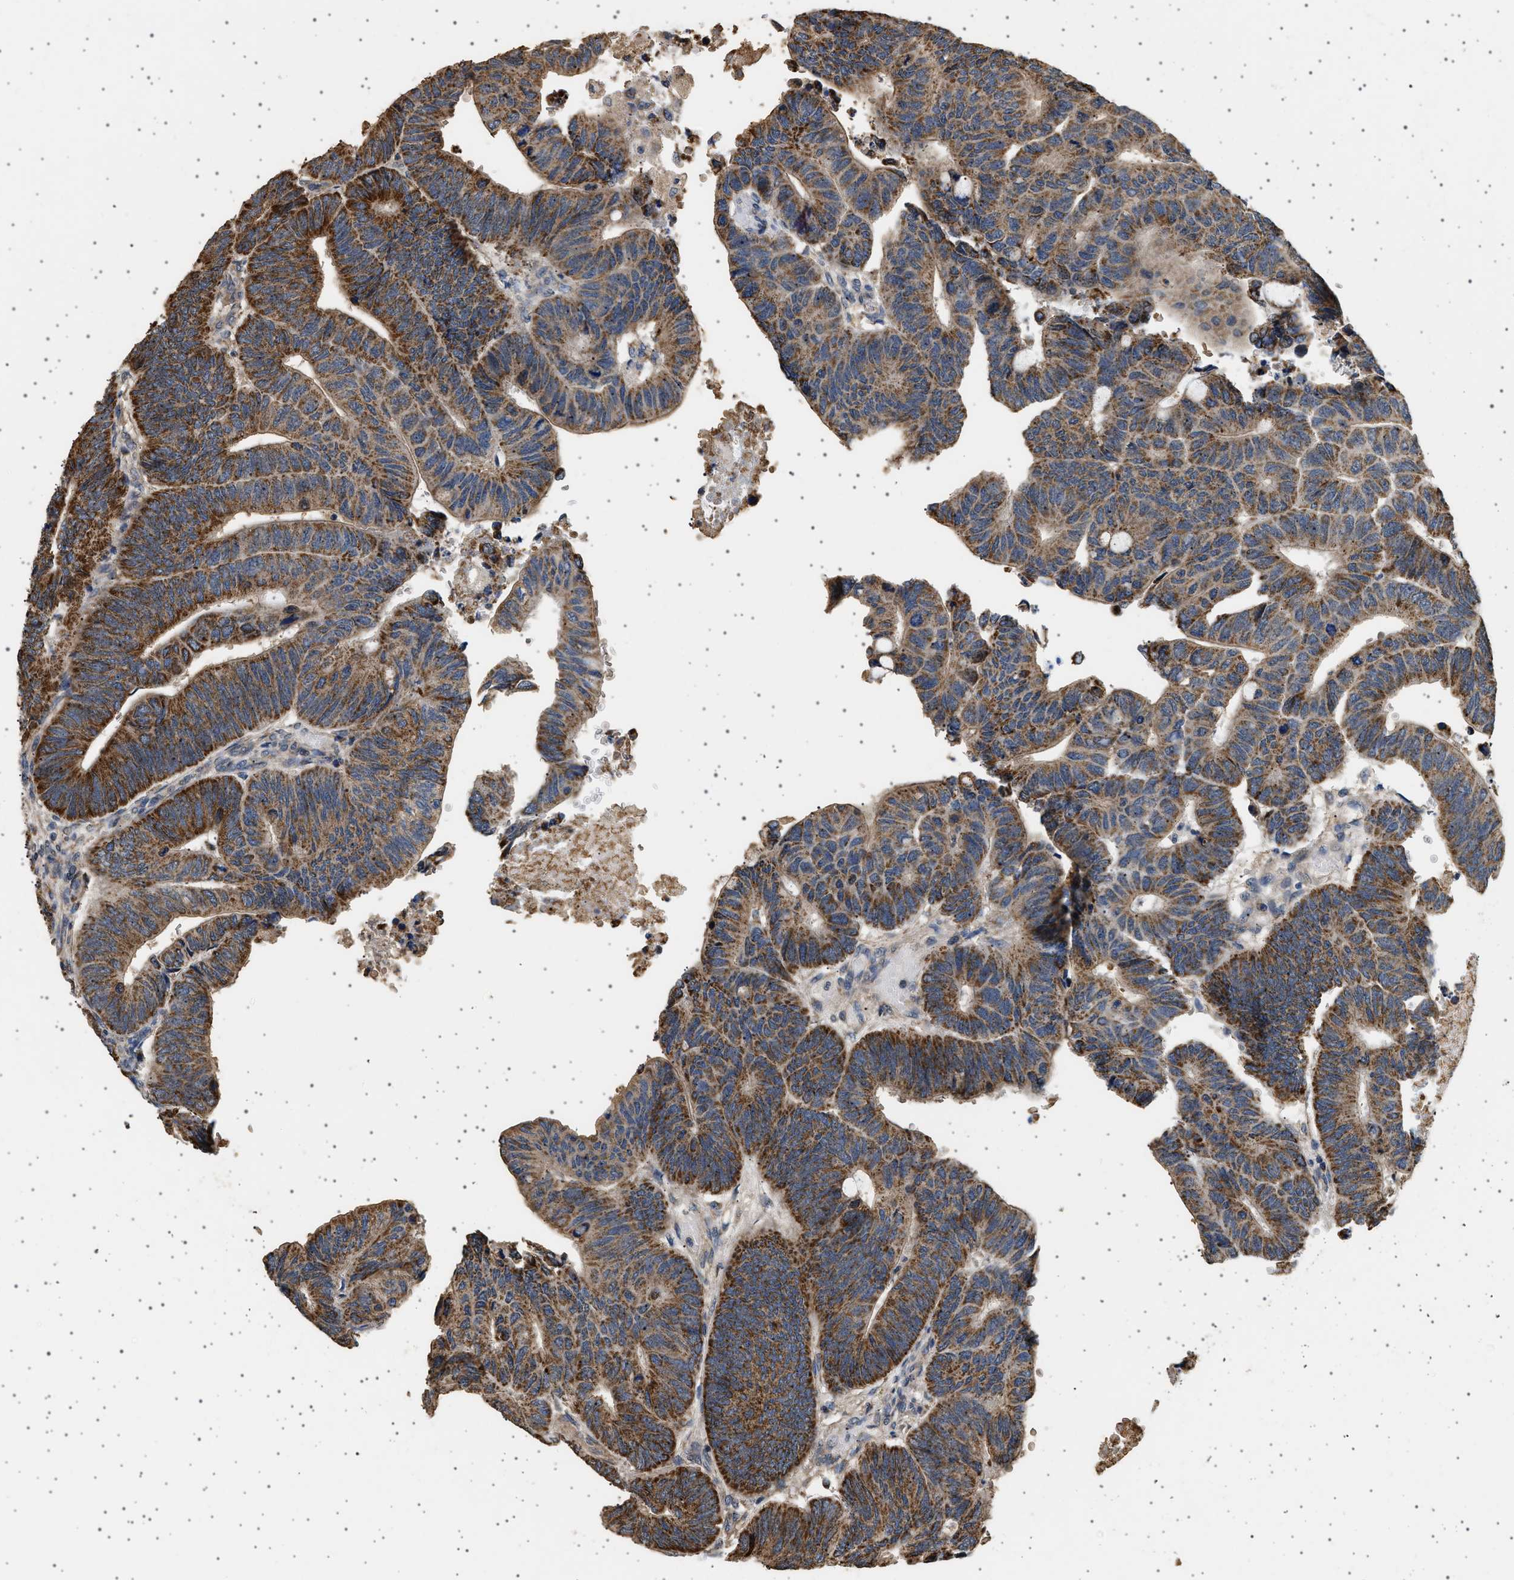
{"staining": {"intensity": "strong", "quantity": ">75%", "location": "cytoplasmic/membranous"}, "tissue": "colorectal cancer", "cell_type": "Tumor cells", "image_type": "cancer", "snomed": [{"axis": "morphology", "description": "Normal tissue, NOS"}, {"axis": "morphology", "description": "Adenocarcinoma, NOS"}, {"axis": "topography", "description": "Rectum"}, {"axis": "topography", "description": "Peripheral nerve tissue"}], "caption": "IHC (DAB (3,3'-diaminobenzidine)) staining of adenocarcinoma (colorectal) demonstrates strong cytoplasmic/membranous protein positivity in about >75% of tumor cells. Using DAB (brown) and hematoxylin (blue) stains, captured at high magnification using brightfield microscopy.", "gene": "KCNA4", "patient": {"sex": "male", "age": 92}}